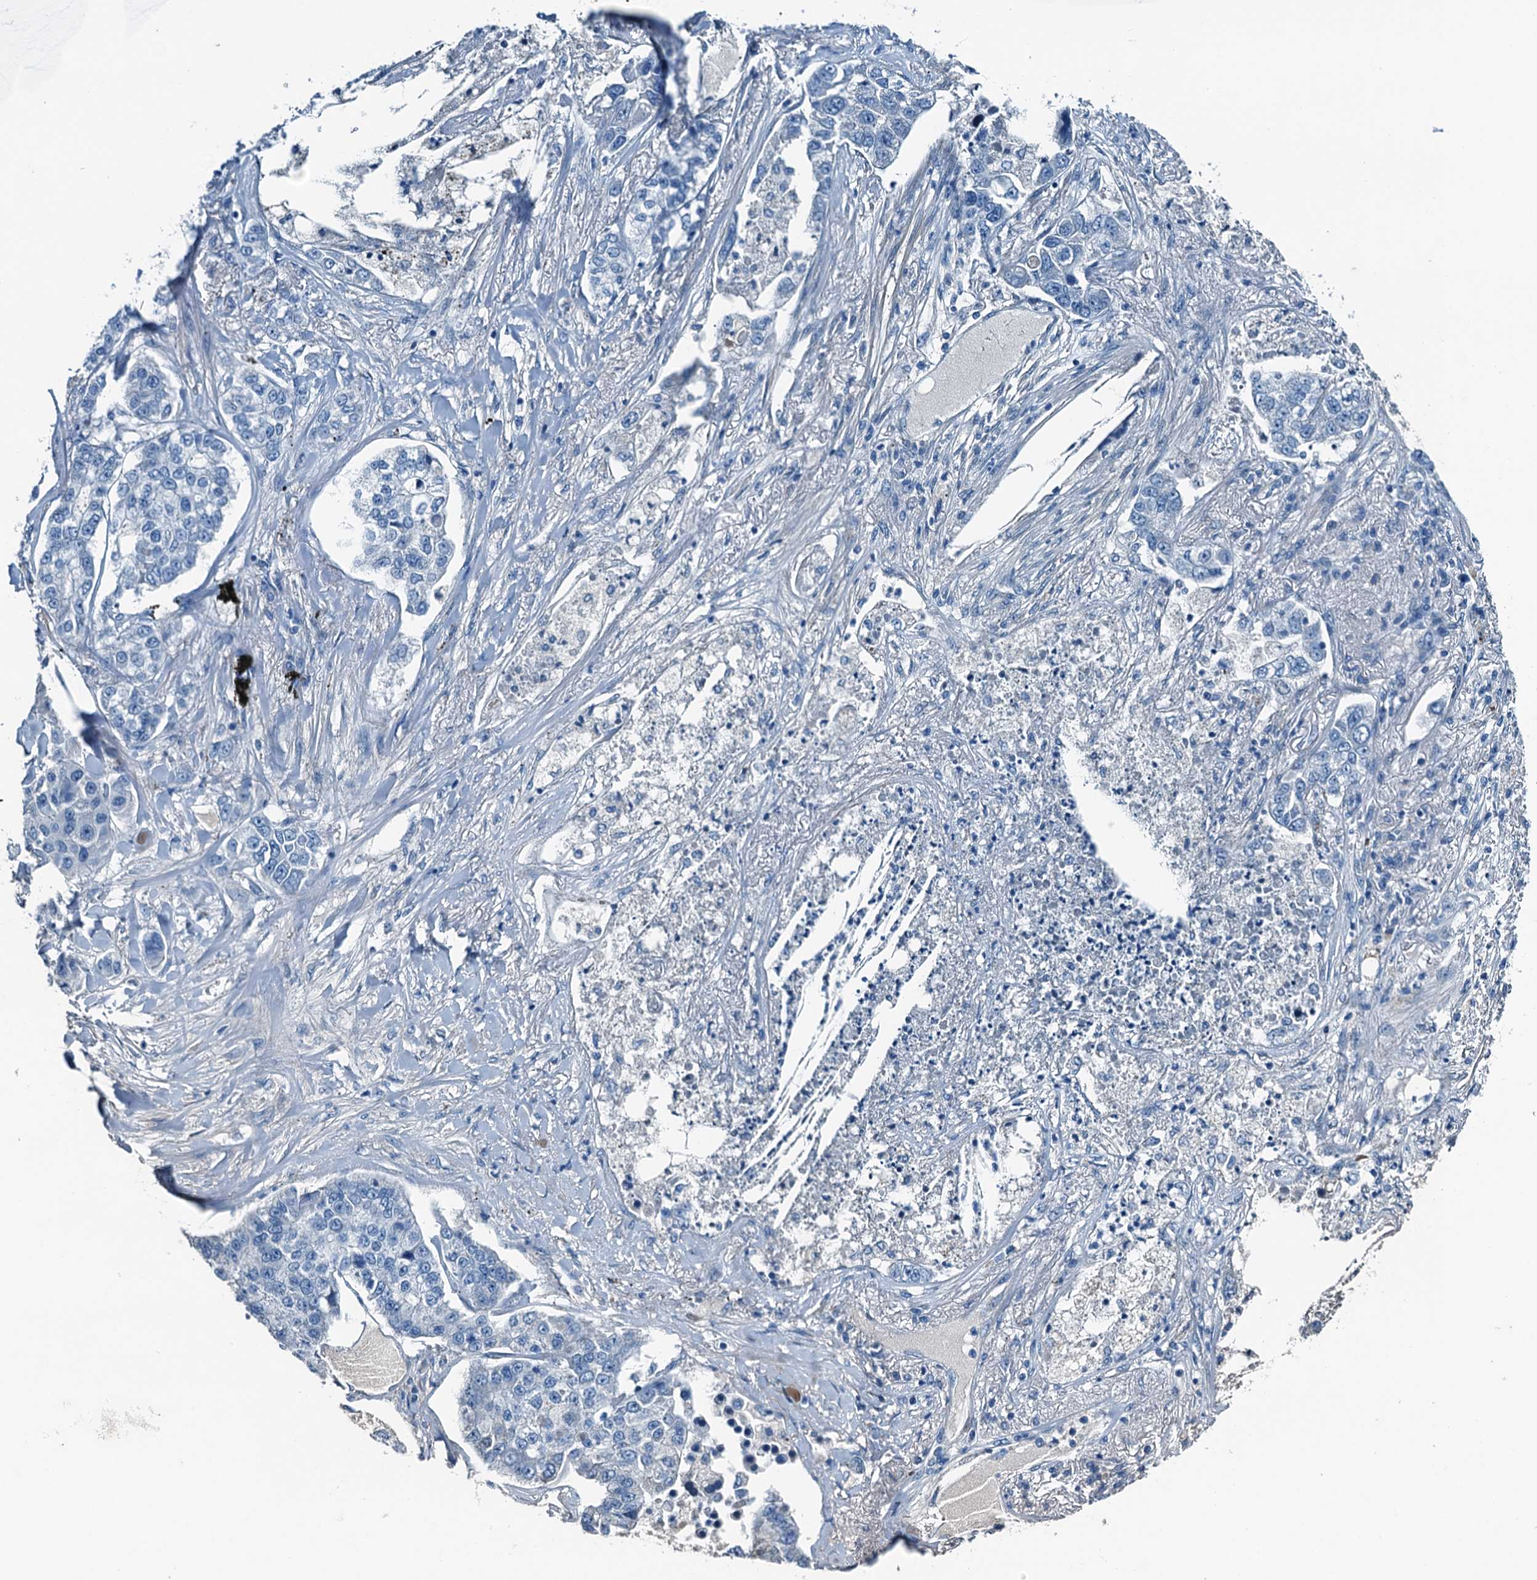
{"staining": {"intensity": "negative", "quantity": "none", "location": "none"}, "tissue": "lung cancer", "cell_type": "Tumor cells", "image_type": "cancer", "snomed": [{"axis": "morphology", "description": "Adenocarcinoma, NOS"}, {"axis": "topography", "description": "Lung"}], "caption": "Immunohistochemistry (IHC) image of human lung cancer (adenocarcinoma) stained for a protein (brown), which reveals no positivity in tumor cells.", "gene": "RAB3IL1", "patient": {"sex": "male", "age": 49}}